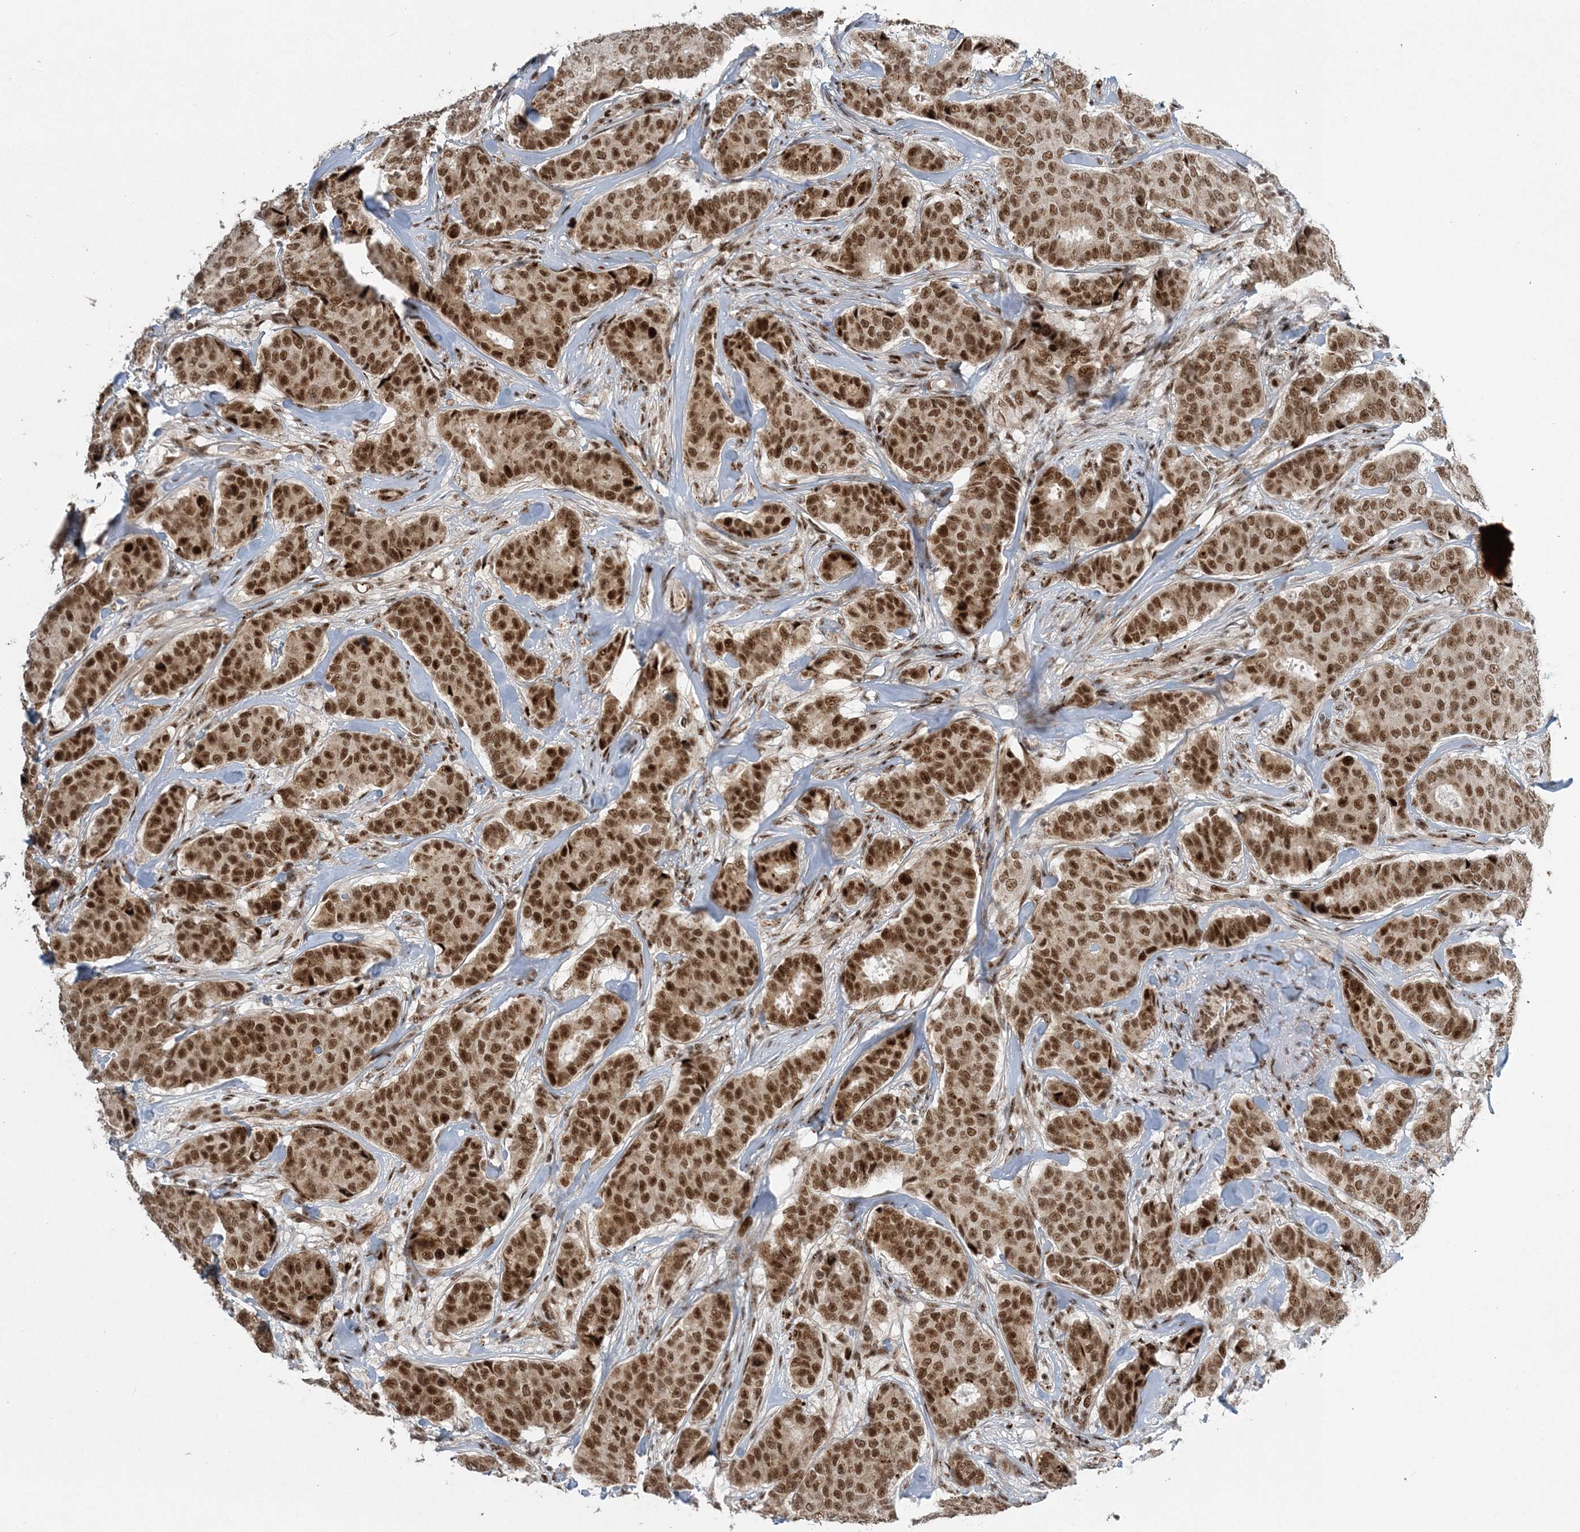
{"staining": {"intensity": "strong", "quantity": ">75%", "location": "nuclear"}, "tissue": "breast cancer", "cell_type": "Tumor cells", "image_type": "cancer", "snomed": [{"axis": "morphology", "description": "Duct carcinoma"}, {"axis": "topography", "description": "Breast"}], "caption": "IHC of breast cancer (infiltrating ductal carcinoma) demonstrates high levels of strong nuclear positivity in about >75% of tumor cells.", "gene": "CWC22", "patient": {"sex": "female", "age": 75}}